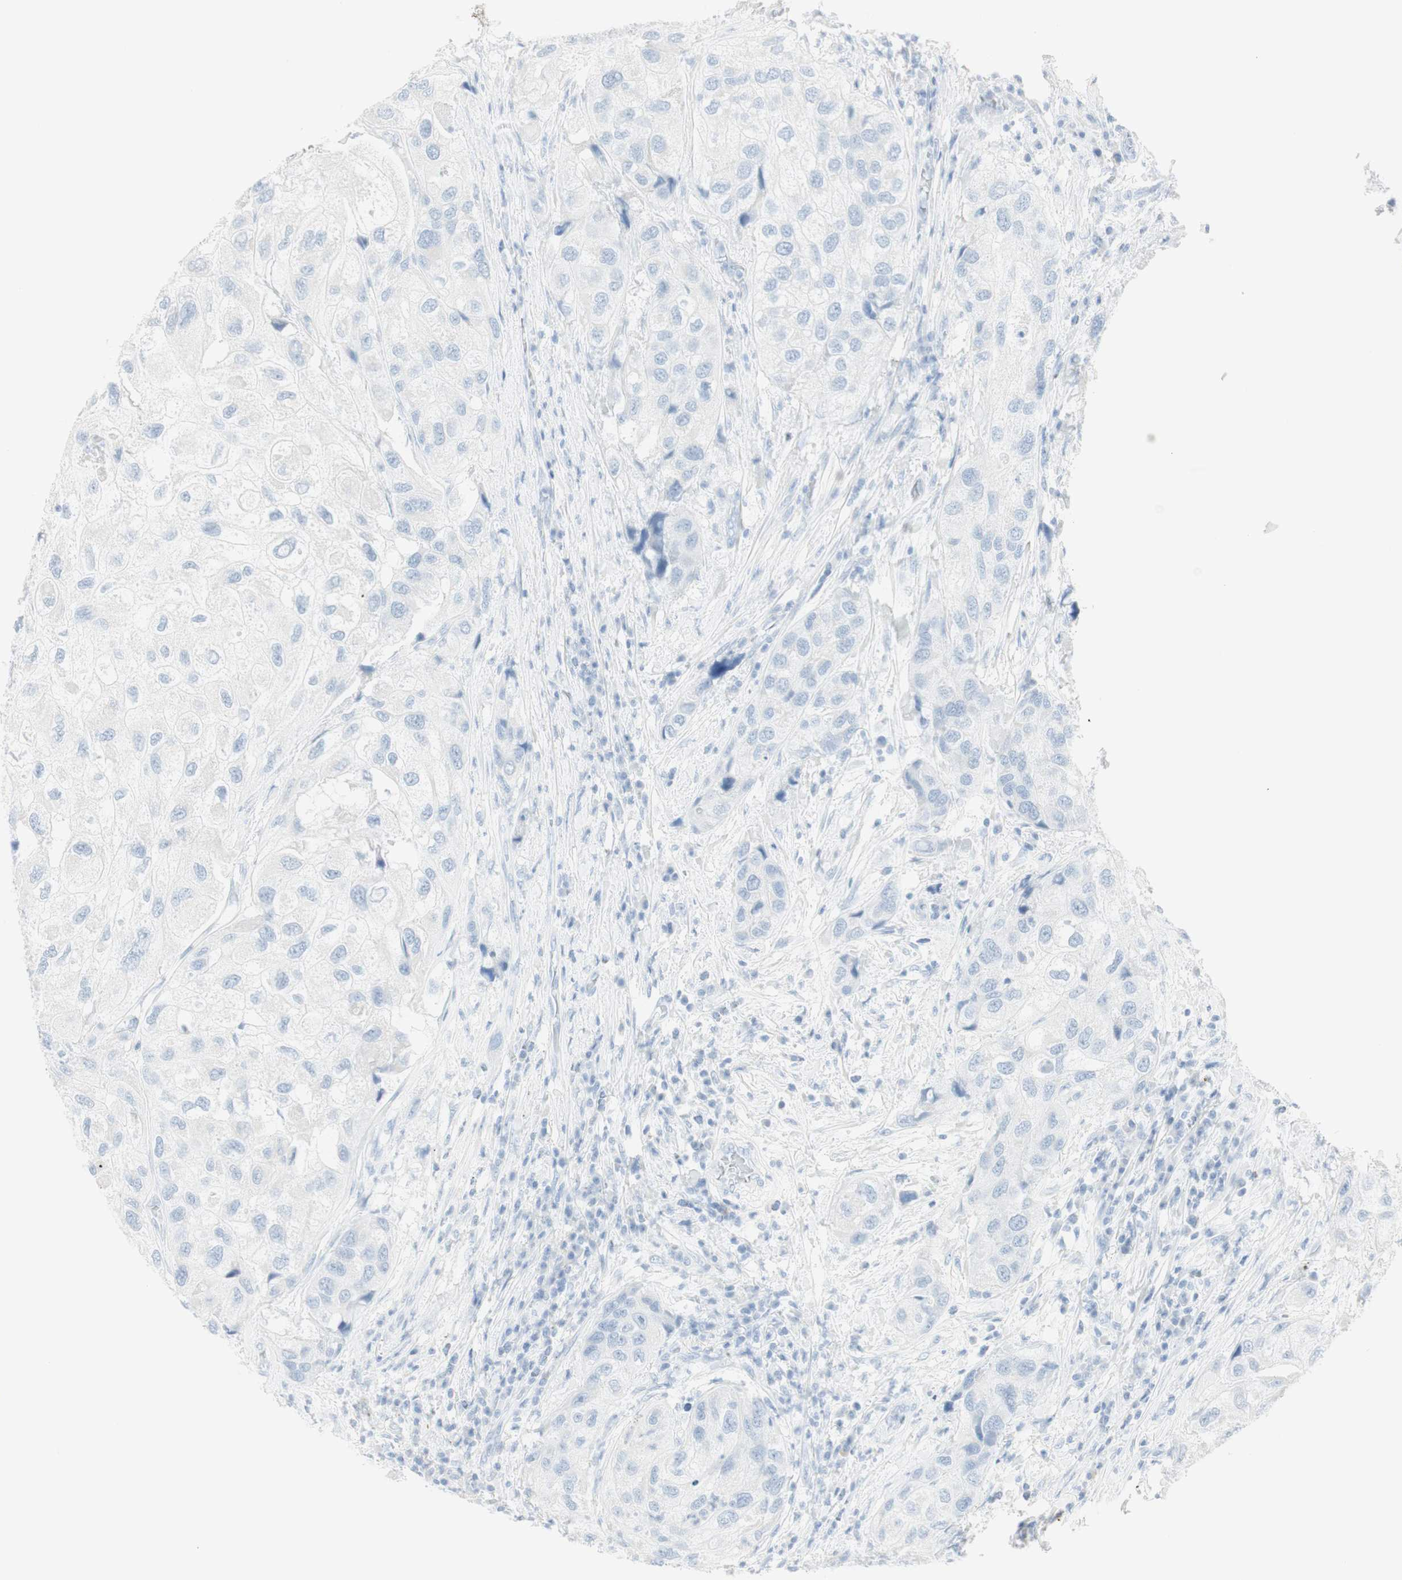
{"staining": {"intensity": "negative", "quantity": "none", "location": "none"}, "tissue": "urothelial cancer", "cell_type": "Tumor cells", "image_type": "cancer", "snomed": [{"axis": "morphology", "description": "Urothelial carcinoma, High grade"}, {"axis": "topography", "description": "Urinary bladder"}], "caption": "Tumor cells are negative for protein expression in human urothelial cancer.", "gene": "NAPSA", "patient": {"sex": "female", "age": 64}}